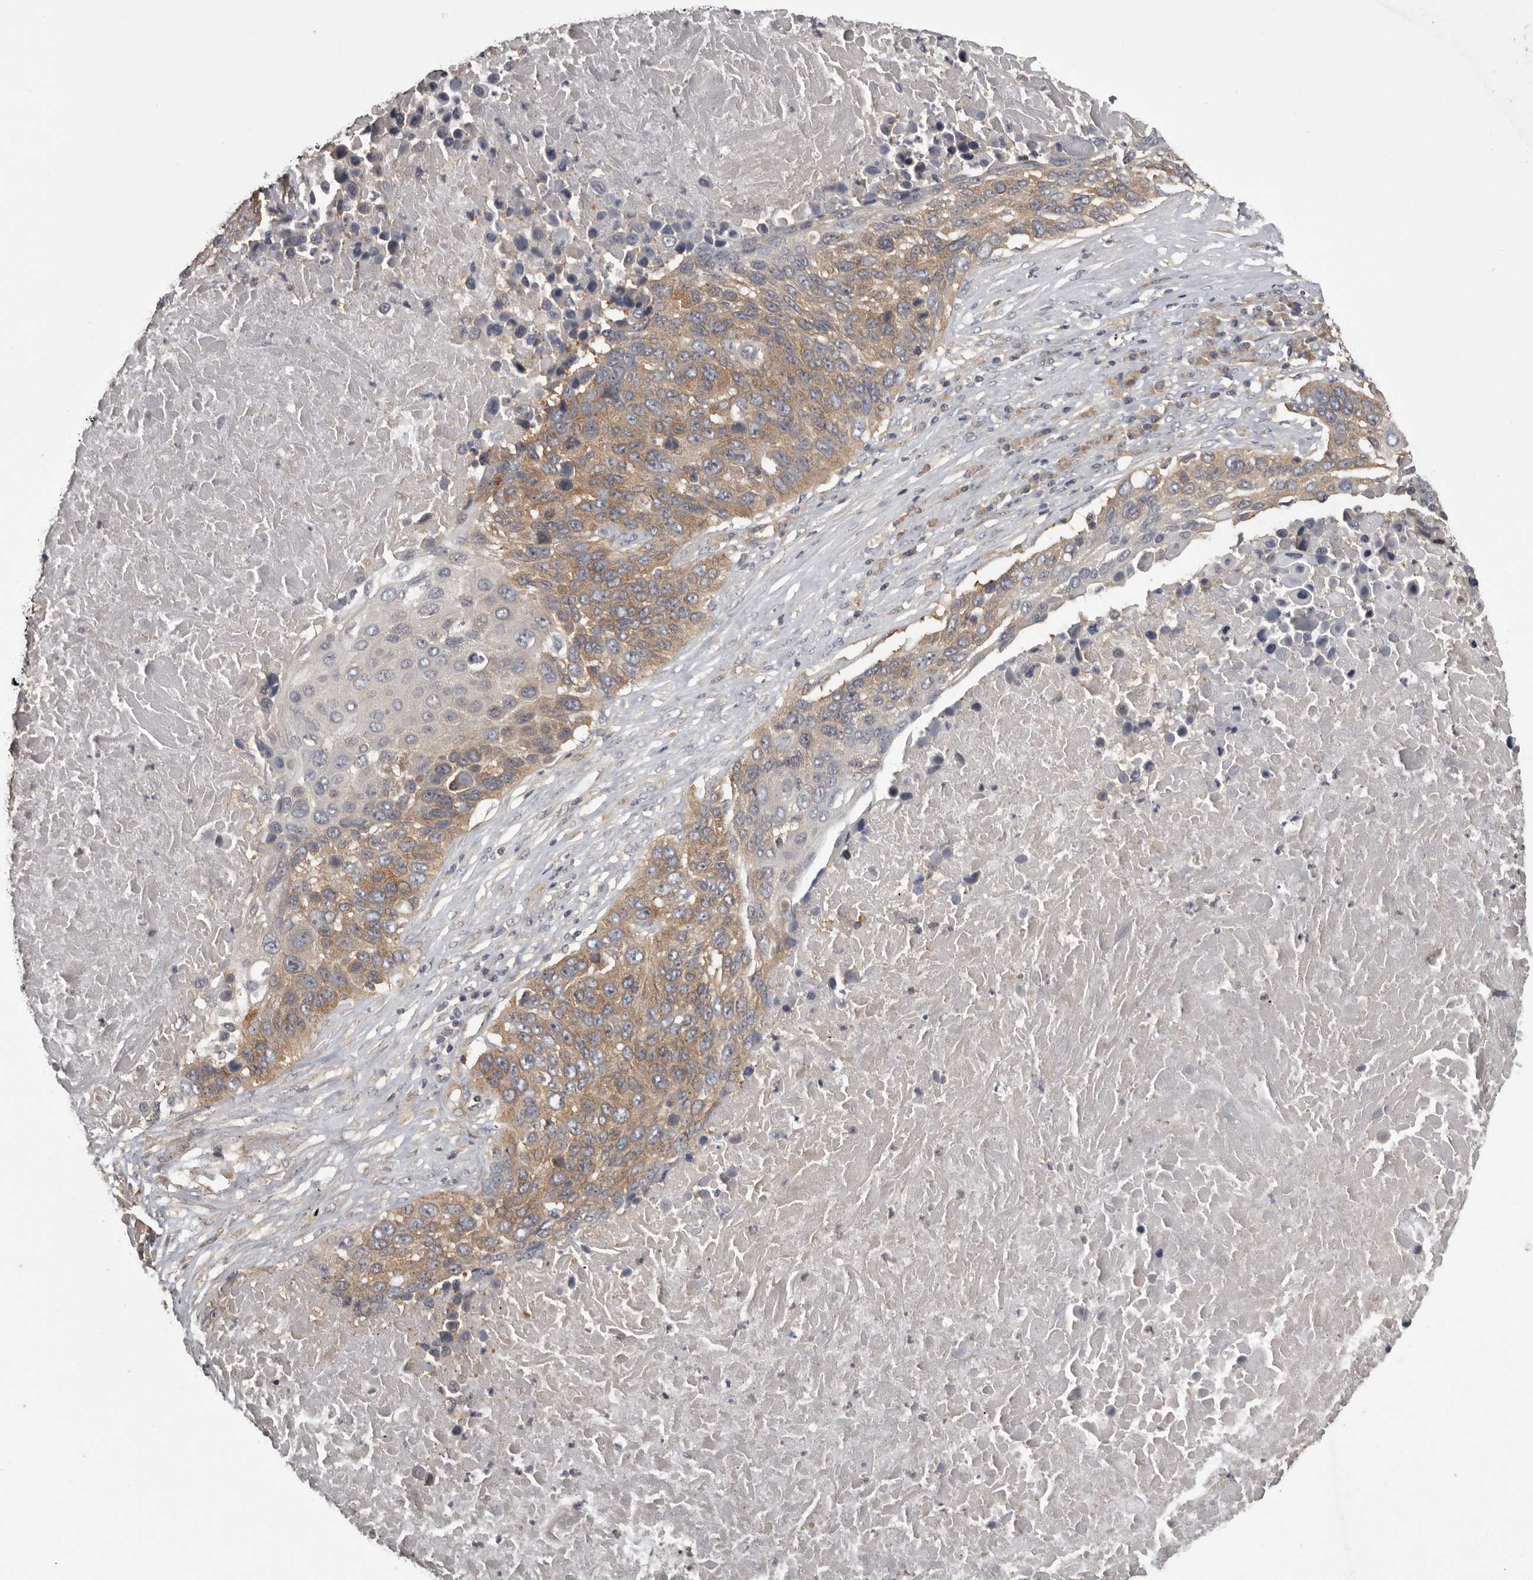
{"staining": {"intensity": "moderate", "quantity": ">75%", "location": "cytoplasmic/membranous"}, "tissue": "lung cancer", "cell_type": "Tumor cells", "image_type": "cancer", "snomed": [{"axis": "morphology", "description": "Squamous cell carcinoma, NOS"}, {"axis": "topography", "description": "Lung"}], "caption": "IHC of human squamous cell carcinoma (lung) exhibits medium levels of moderate cytoplasmic/membranous expression in about >75% of tumor cells.", "gene": "DARS1", "patient": {"sex": "male", "age": 66}}